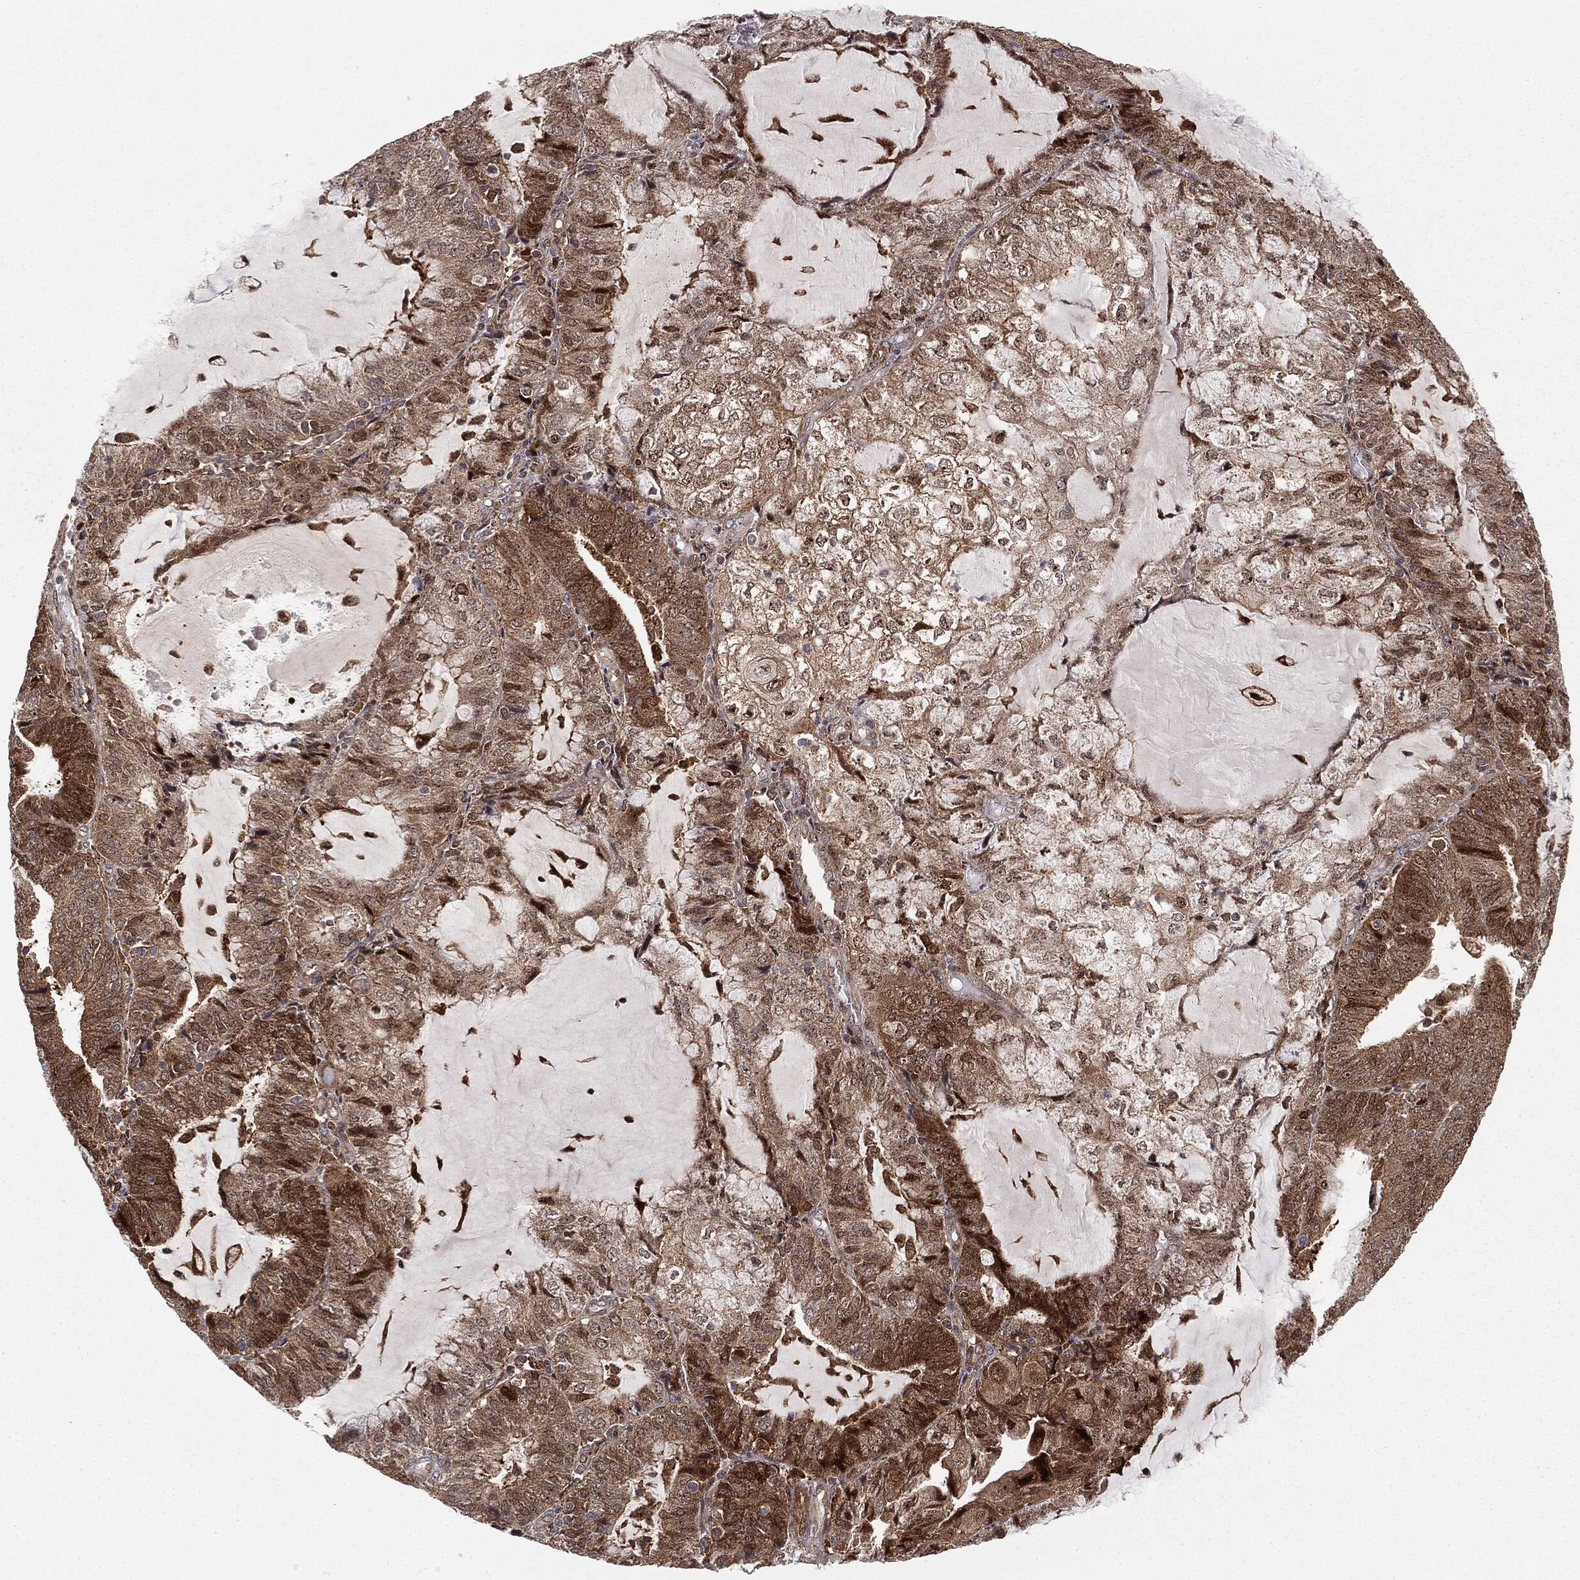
{"staining": {"intensity": "moderate", "quantity": ">75%", "location": "cytoplasmic/membranous"}, "tissue": "endometrial cancer", "cell_type": "Tumor cells", "image_type": "cancer", "snomed": [{"axis": "morphology", "description": "Adenocarcinoma, NOS"}, {"axis": "topography", "description": "Endometrium"}], "caption": "Immunohistochemistry micrograph of adenocarcinoma (endometrial) stained for a protein (brown), which demonstrates medium levels of moderate cytoplasmic/membranous positivity in about >75% of tumor cells.", "gene": "PTEN", "patient": {"sex": "female", "age": 81}}